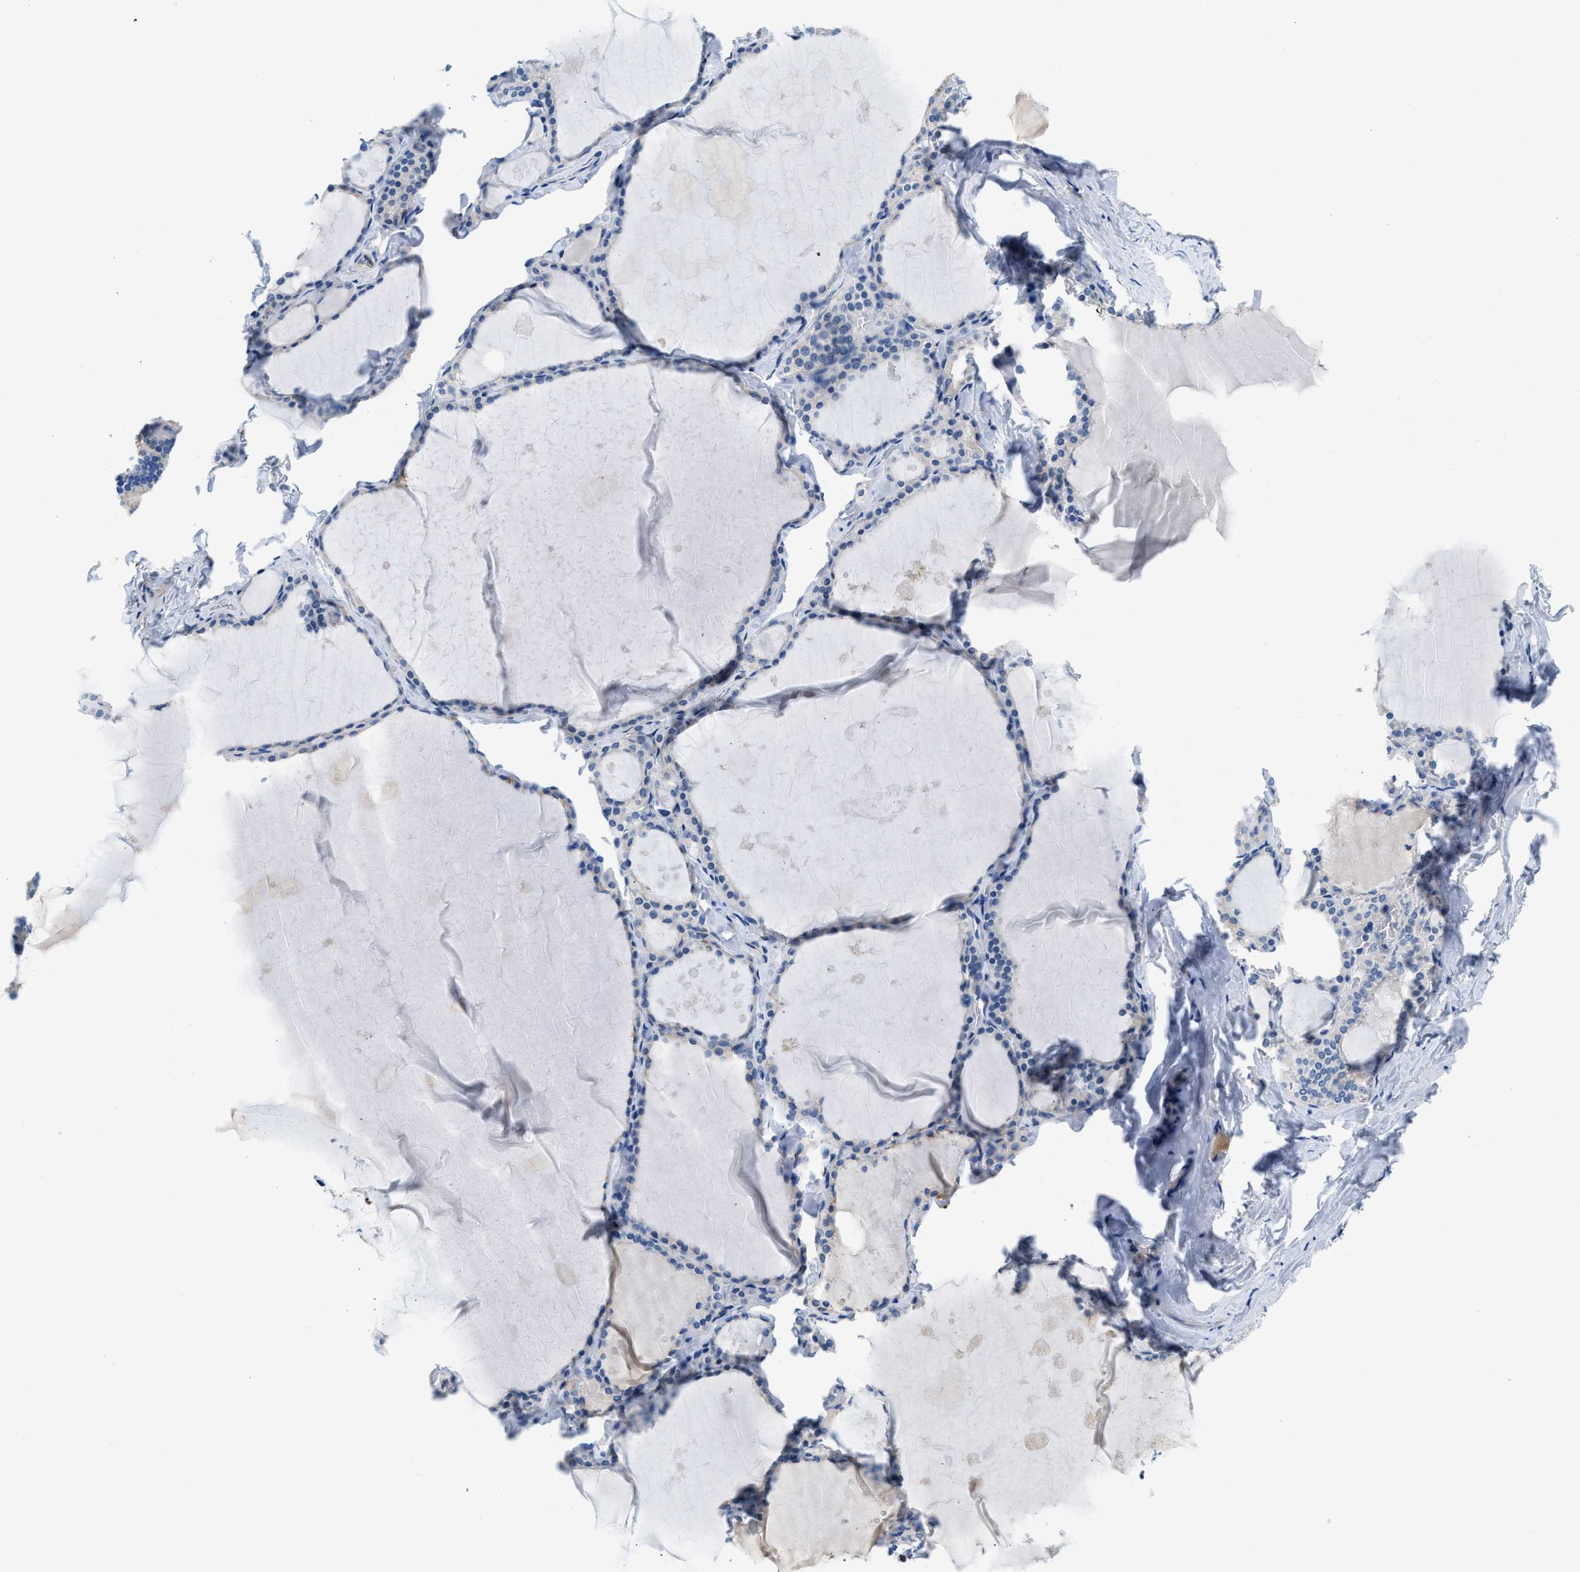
{"staining": {"intensity": "weak", "quantity": "<25%", "location": "cytoplasmic/membranous"}, "tissue": "thyroid gland", "cell_type": "Glandular cells", "image_type": "normal", "snomed": [{"axis": "morphology", "description": "Normal tissue, NOS"}, {"axis": "topography", "description": "Thyroid gland"}], "caption": "Immunohistochemistry (IHC) photomicrograph of normal thyroid gland stained for a protein (brown), which displays no positivity in glandular cells.", "gene": "BNC2", "patient": {"sex": "male", "age": 56}}